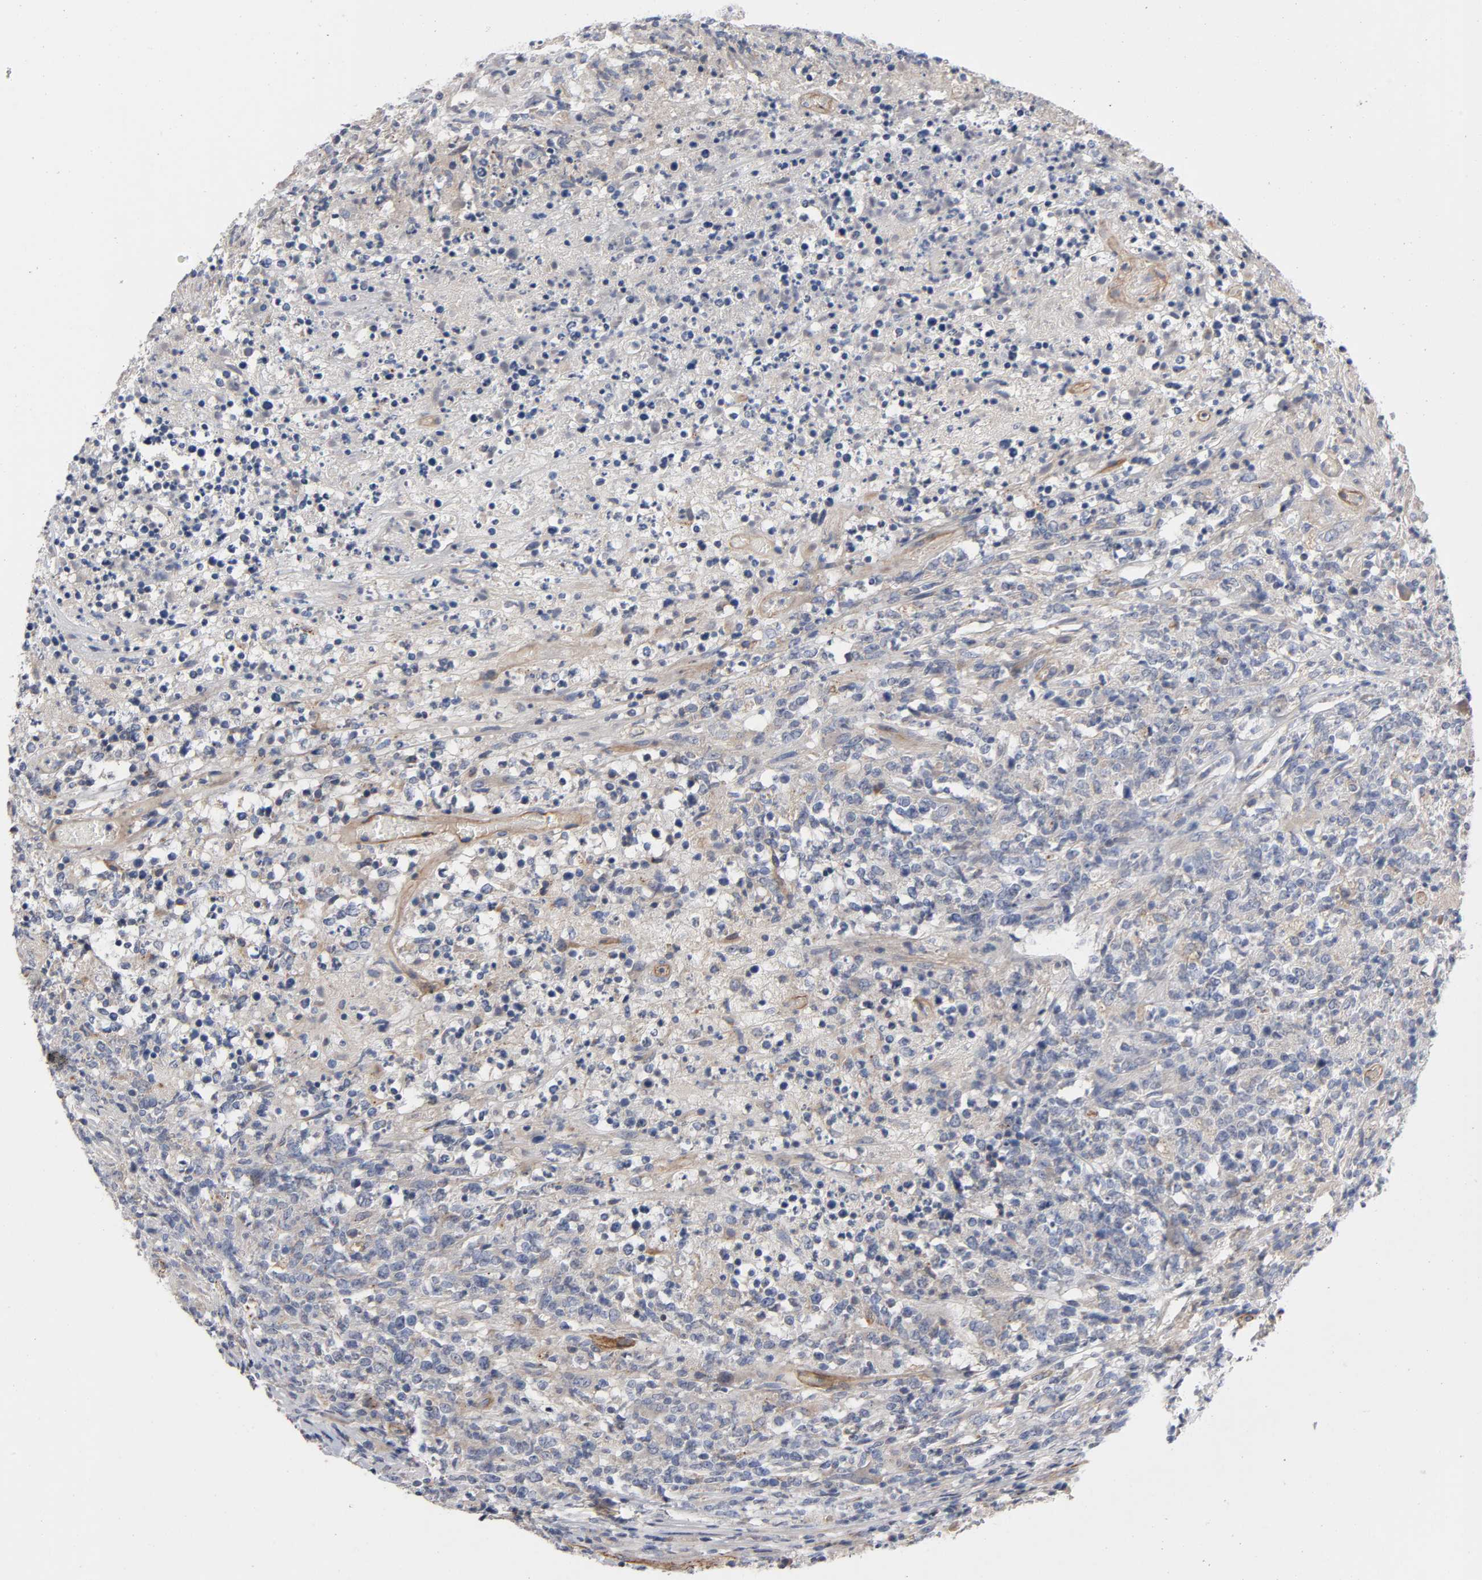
{"staining": {"intensity": "weak", "quantity": "<25%", "location": "cytoplasmic/membranous"}, "tissue": "lymphoma", "cell_type": "Tumor cells", "image_type": "cancer", "snomed": [{"axis": "morphology", "description": "Malignant lymphoma, non-Hodgkin's type, High grade"}, {"axis": "topography", "description": "Lymph node"}], "caption": "Tumor cells are negative for brown protein staining in high-grade malignant lymphoma, non-Hodgkin's type.", "gene": "CCDC134", "patient": {"sex": "female", "age": 84}}